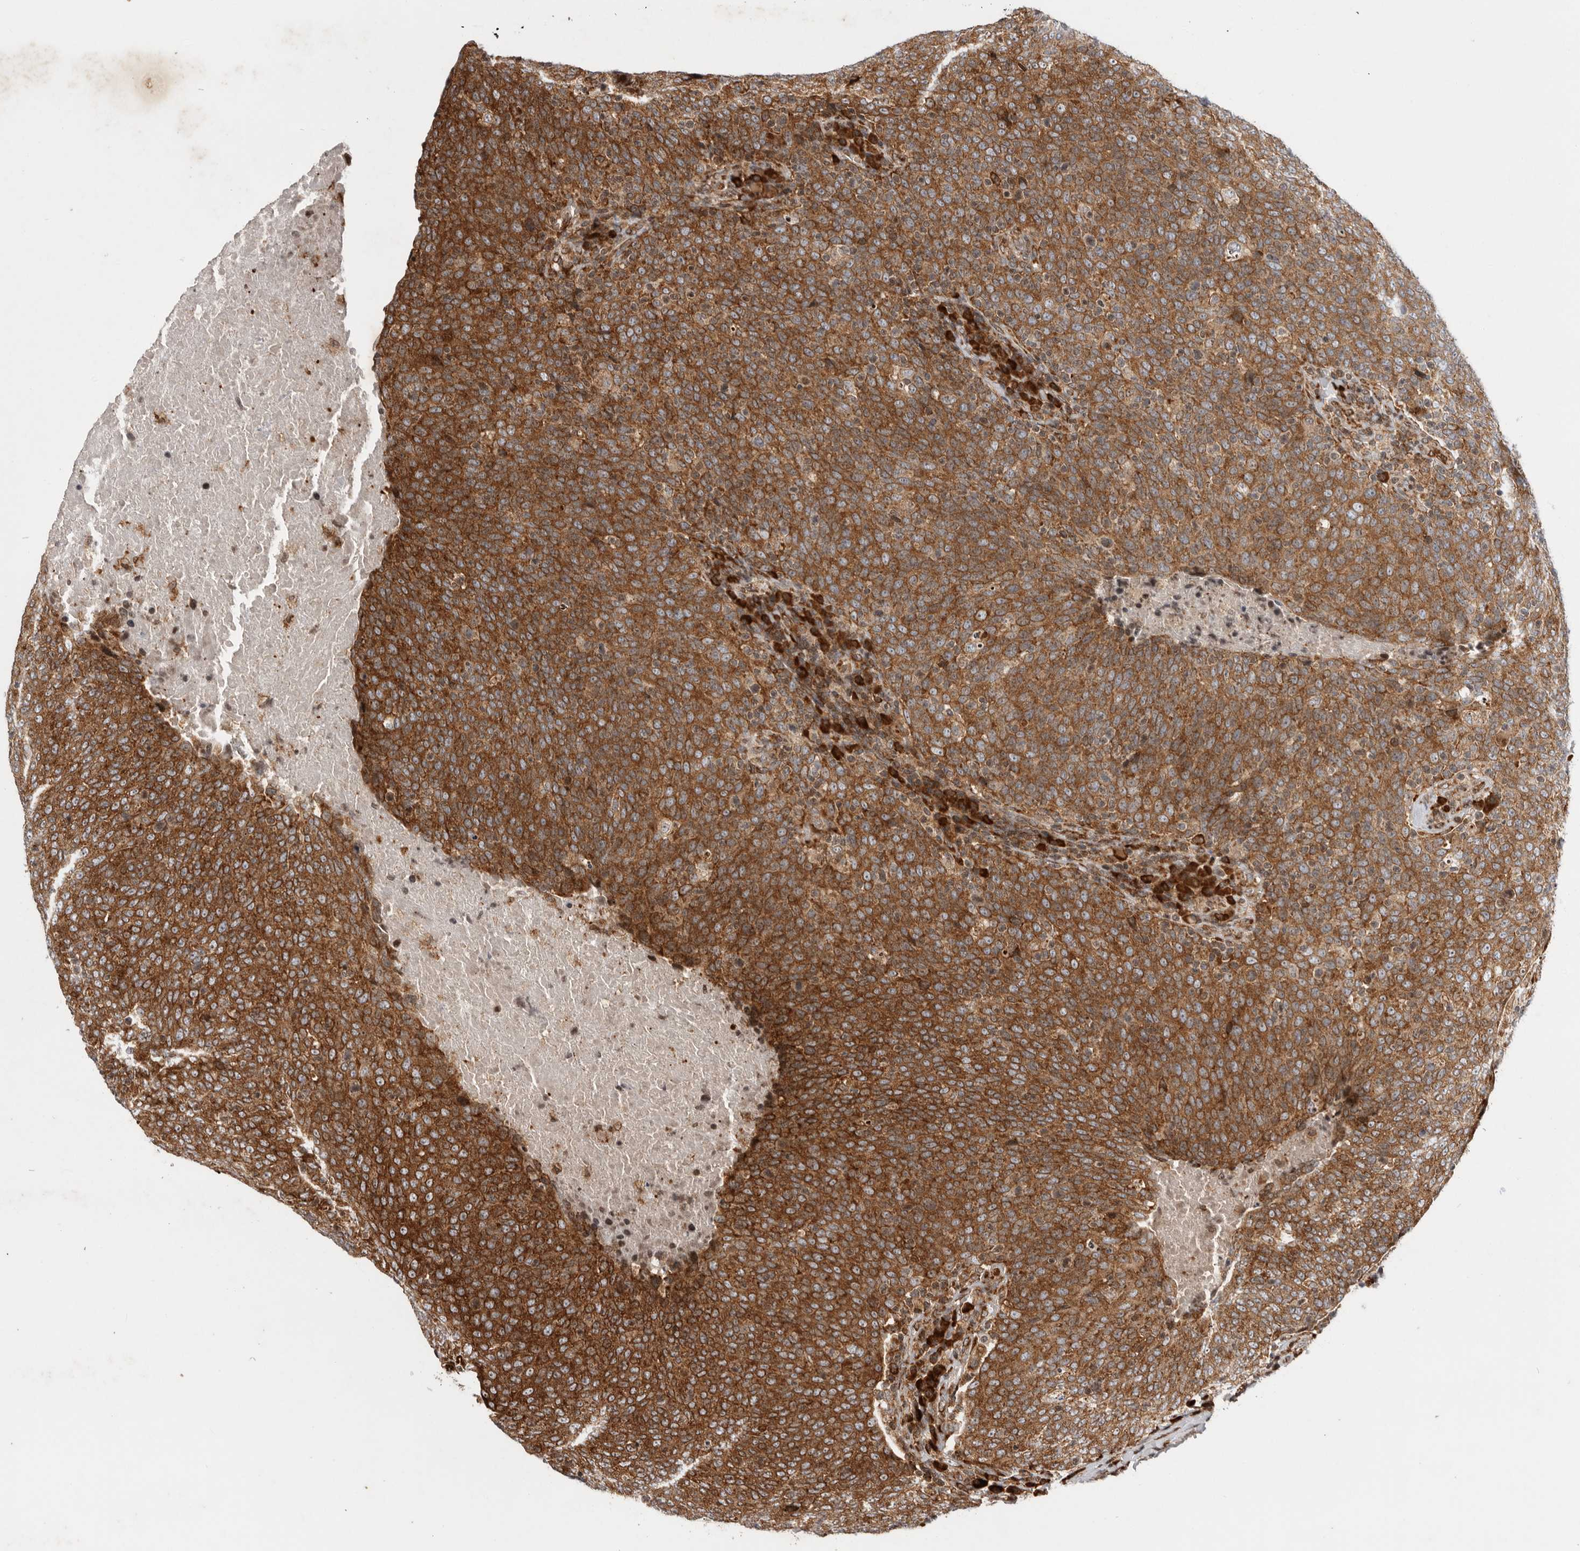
{"staining": {"intensity": "strong", "quantity": ">75%", "location": "cytoplasmic/membranous"}, "tissue": "head and neck cancer", "cell_type": "Tumor cells", "image_type": "cancer", "snomed": [{"axis": "morphology", "description": "Squamous cell carcinoma, NOS"}, {"axis": "morphology", "description": "Squamous cell carcinoma, metastatic, NOS"}, {"axis": "topography", "description": "Lymph node"}, {"axis": "topography", "description": "Head-Neck"}], "caption": "The immunohistochemical stain shows strong cytoplasmic/membranous staining in tumor cells of head and neck cancer tissue.", "gene": "FZD3", "patient": {"sex": "male", "age": 62}}